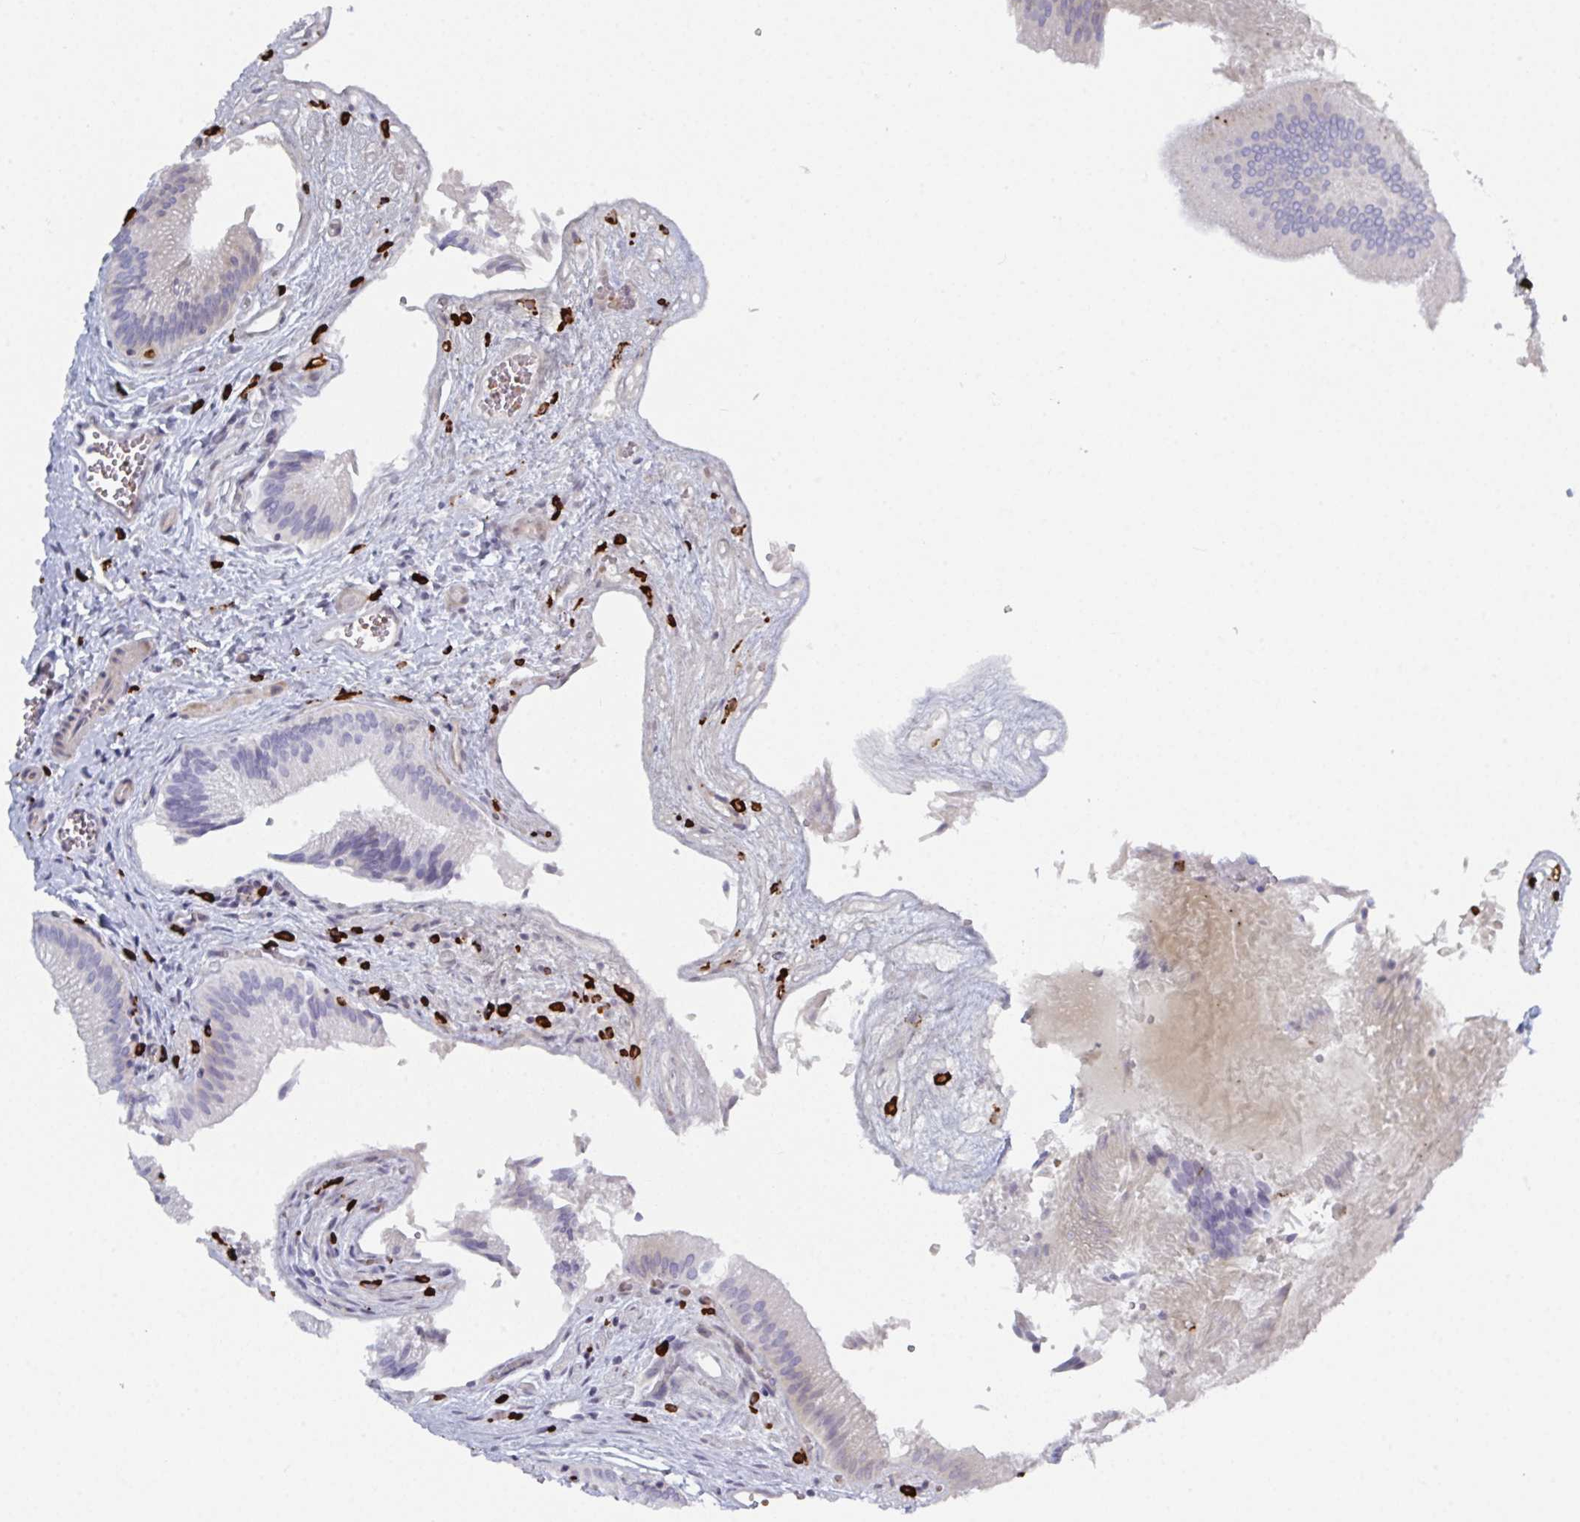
{"staining": {"intensity": "moderate", "quantity": "<25%", "location": "cytoplasmic/membranous"}, "tissue": "gallbladder", "cell_type": "Glandular cells", "image_type": "normal", "snomed": [{"axis": "morphology", "description": "Normal tissue, NOS"}, {"axis": "topography", "description": "Gallbladder"}], "caption": "An immunohistochemistry photomicrograph of unremarkable tissue is shown. Protein staining in brown highlights moderate cytoplasmic/membranous positivity in gallbladder within glandular cells. (brown staining indicates protein expression, while blue staining denotes nuclei).", "gene": "ZNF684", "patient": {"sex": "male", "age": 17}}